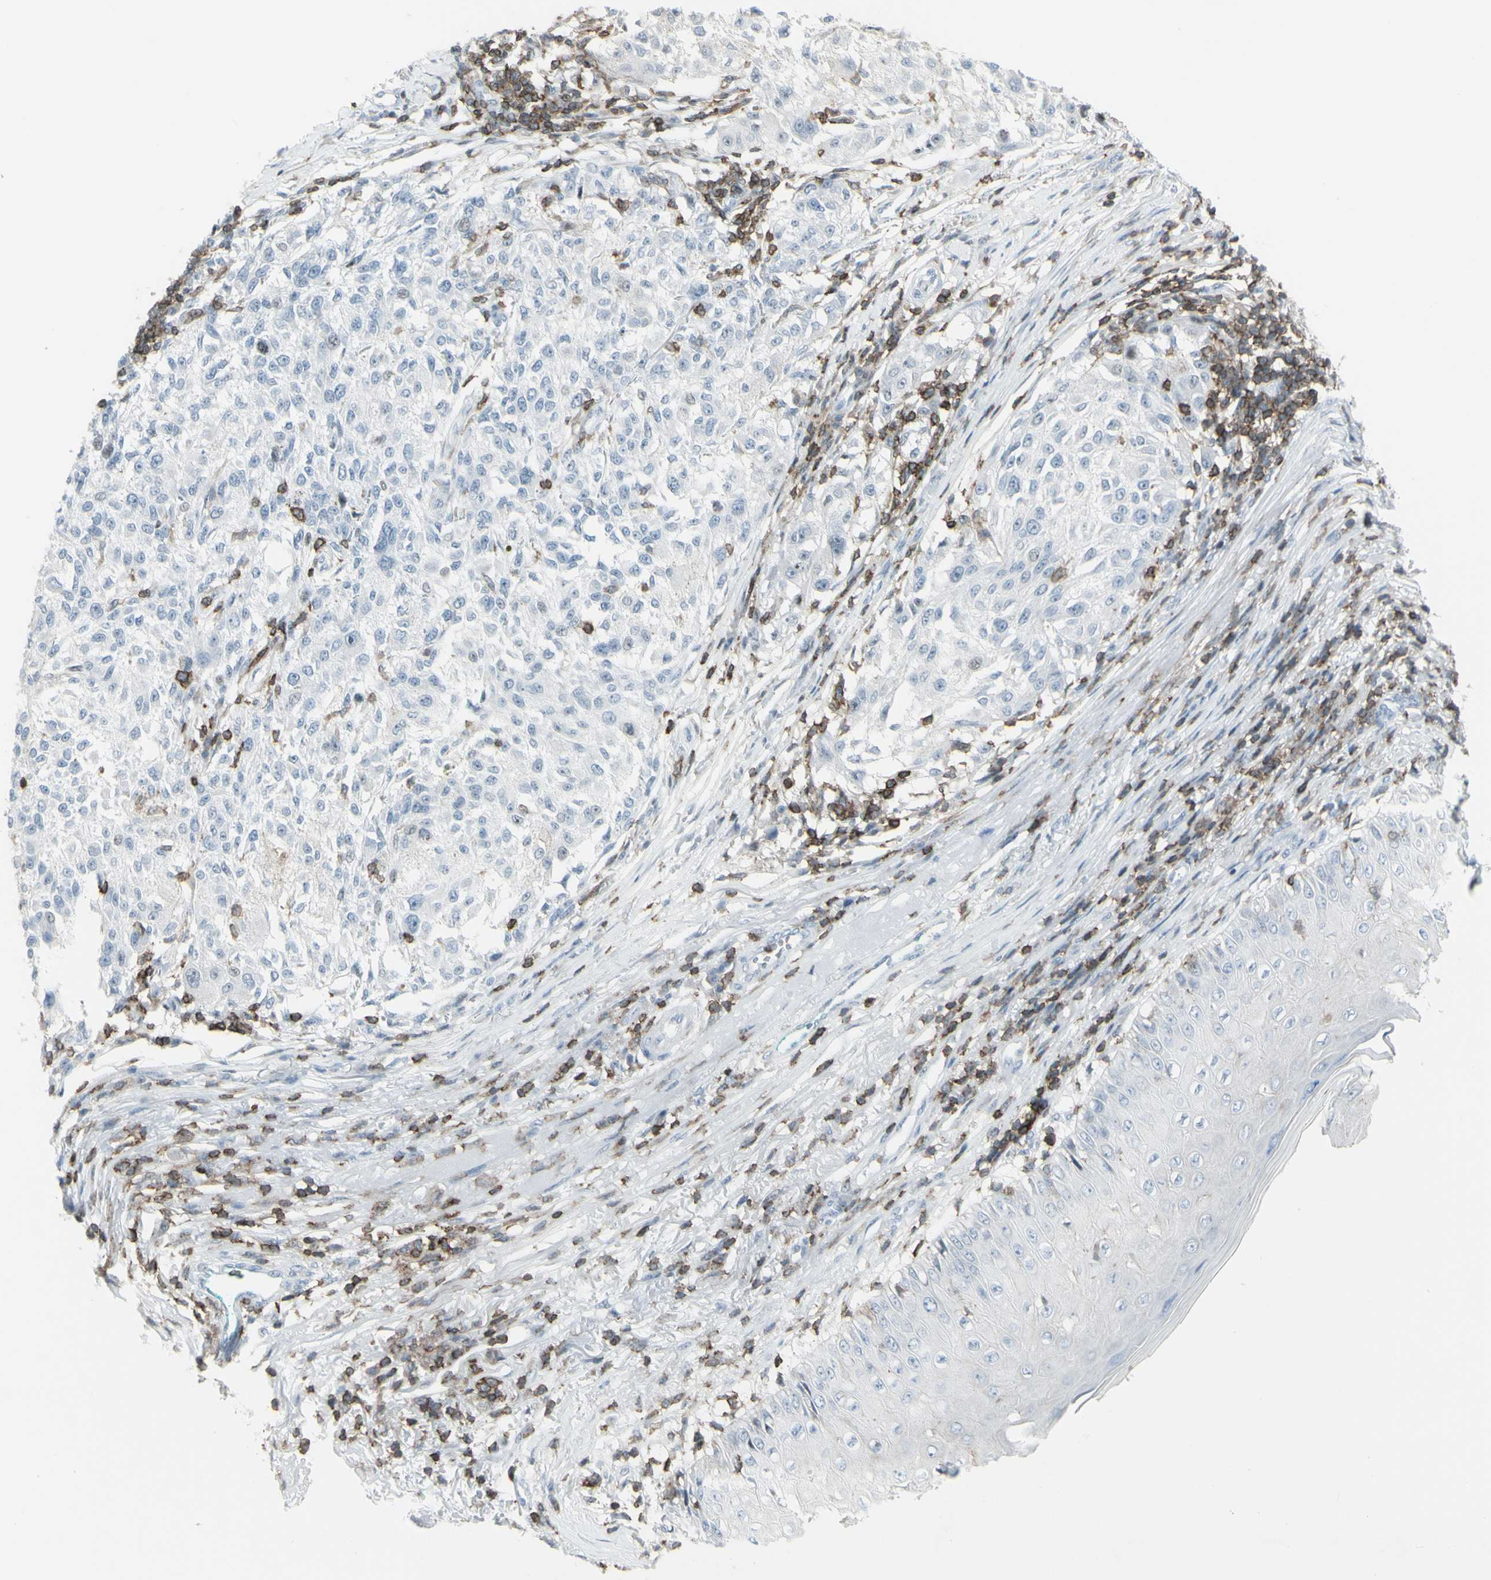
{"staining": {"intensity": "negative", "quantity": "none", "location": "none"}, "tissue": "melanoma", "cell_type": "Tumor cells", "image_type": "cancer", "snomed": [{"axis": "morphology", "description": "Necrosis, NOS"}, {"axis": "morphology", "description": "Malignant melanoma, NOS"}, {"axis": "topography", "description": "Skin"}], "caption": "Malignant melanoma was stained to show a protein in brown. There is no significant expression in tumor cells. The staining is performed using DAB brown chromogen with nuclei counter-stained in using hematoxylin.", "gene": "NRG1", "patient": {"sex": "female", "age": 87}}